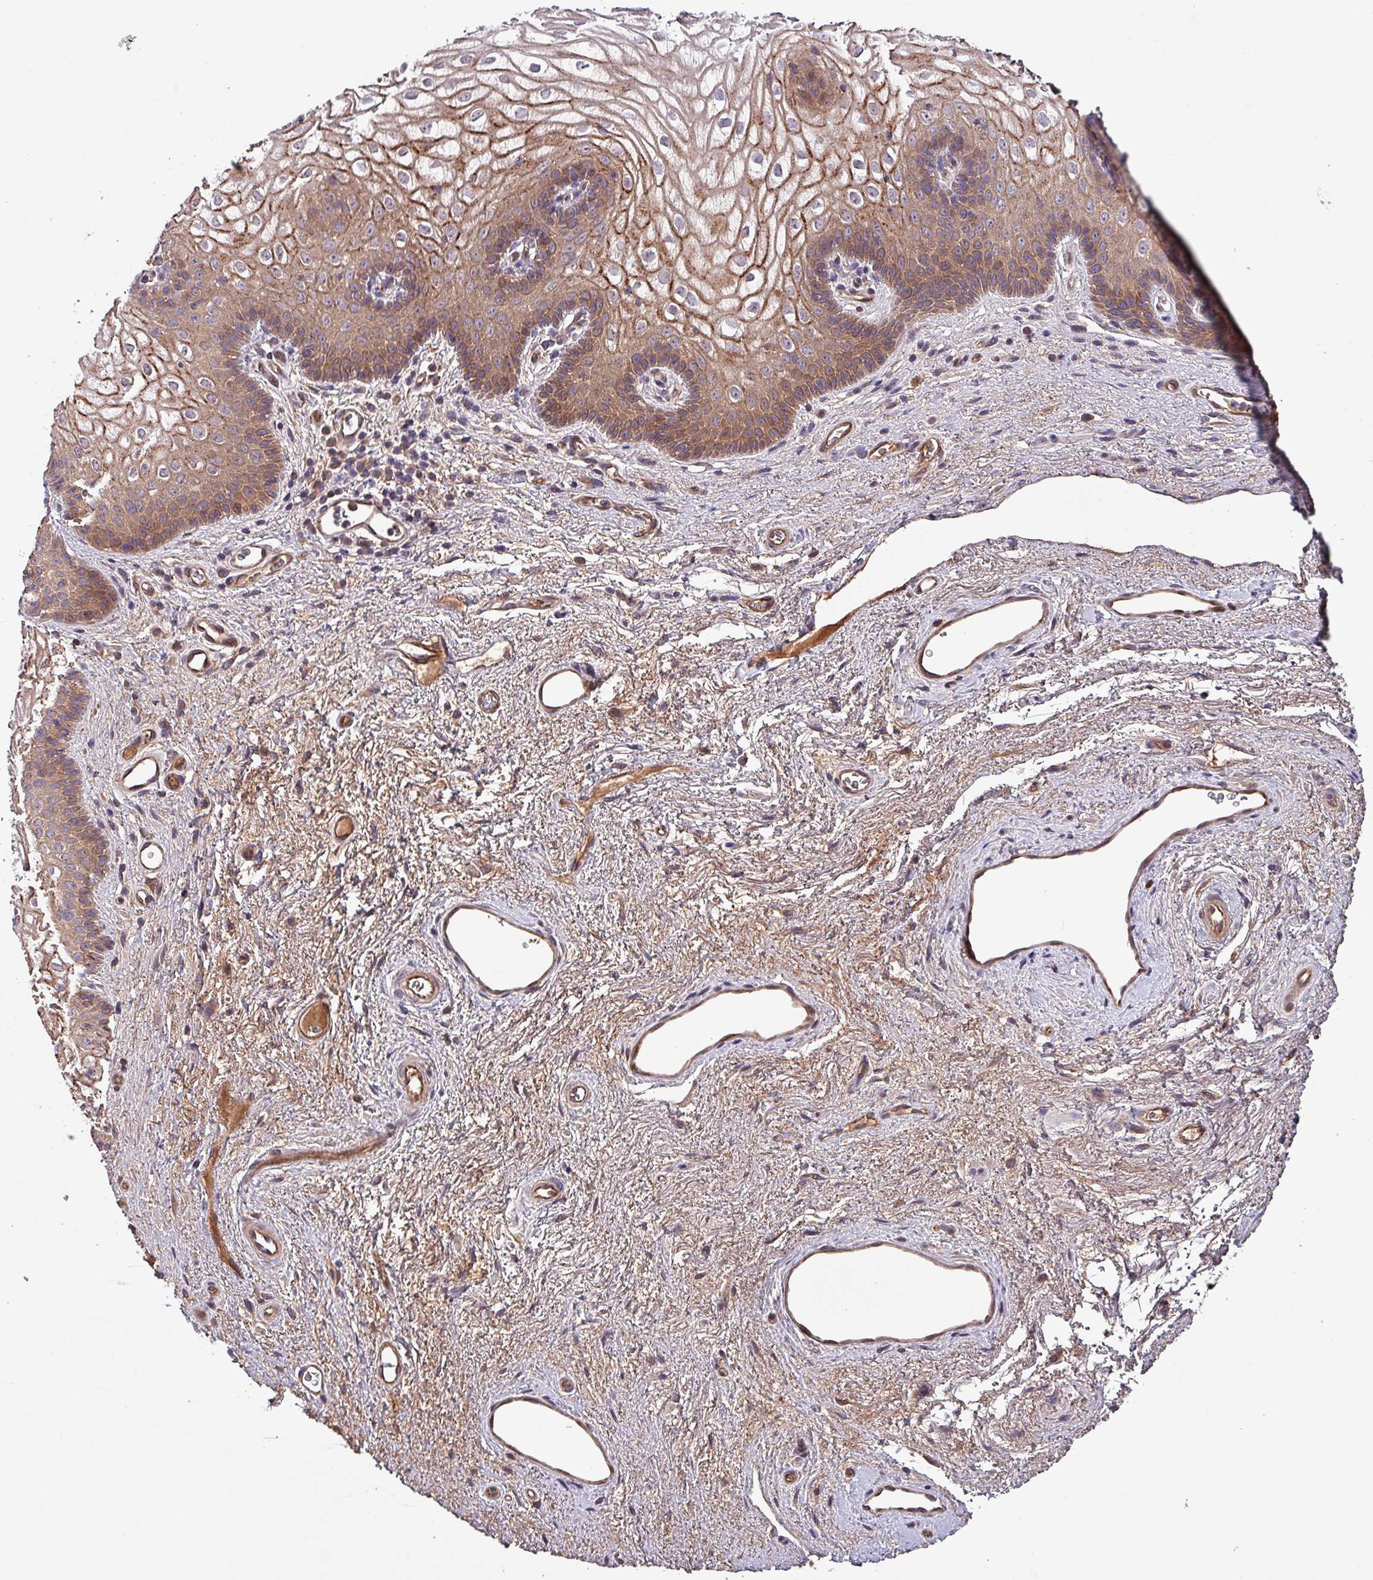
{"staining": {"intensity": "moderate", "quantity": "25%-75%", "location": "cytoplasmic/membranous"}, "tissue": "vagina", "cell_type": "Squamous epithelial cells", "image_type": "normal", "snomed": [{"axis": "morphology", "description": "Normal tissue, NOS"}, {"axis": "topography", "description": "Vagina"}], "caption": "A micrograph of vagina stained for a protein demonstrates moderate cytoplasmic/membranous brown staining in squamous epithelial cells. (Stains: DAB in brown, nuclei in blue, Microscopy: brightfield microscopy at high magnification).", "gene": "PAFAH1B2", "patient": {"sex": "female", "age": 47}}